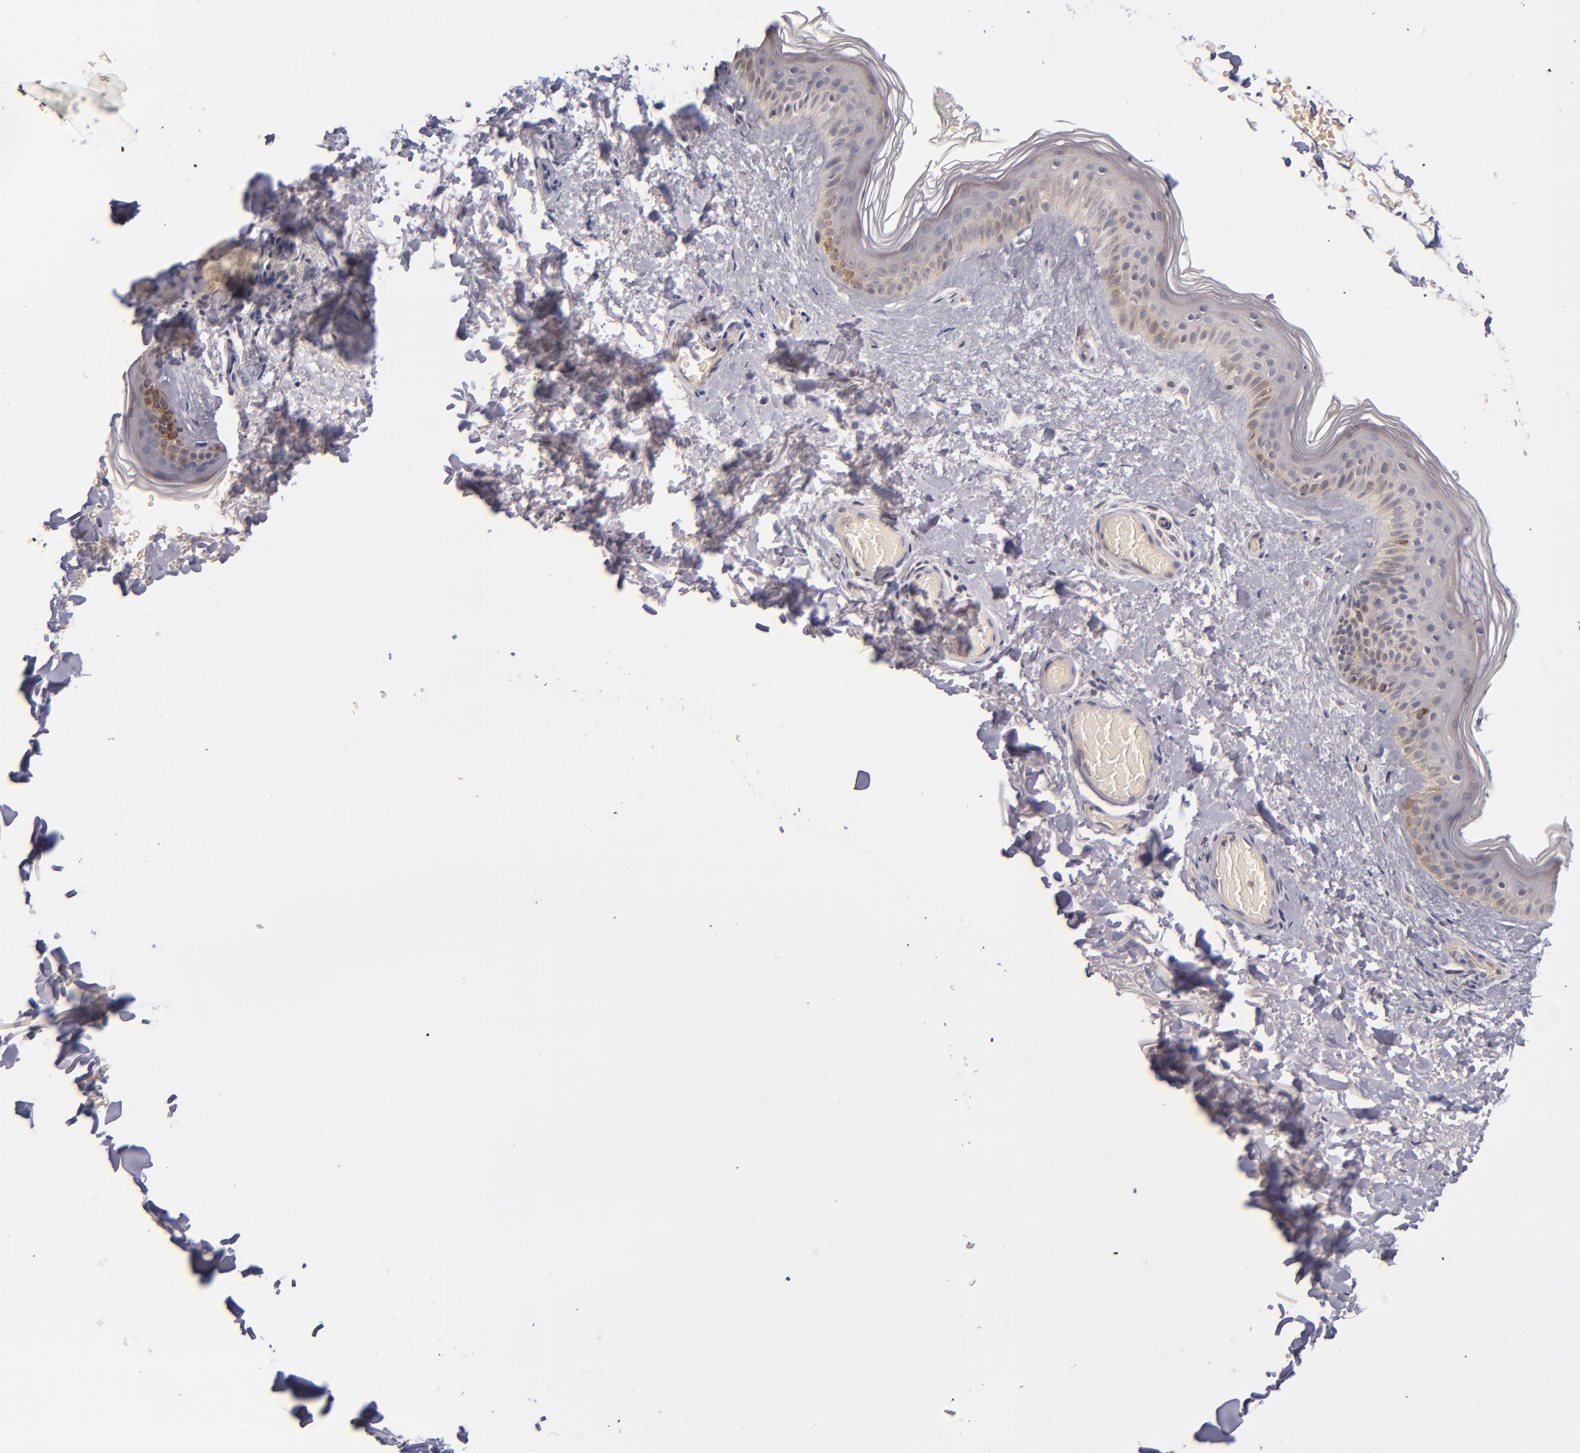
{"staining": {"intensity": "negative", "quantity": "none", "location": "none"}, "tissue": "skin", "cell_type": "Fibroblasts", "image_type": "normal", "snomed": [{"axis": "morphology", "description": "Normal tissue, NOS"}, {"axis": "topography", "description": "Skin"}], "caption": "A micrograph of skin stained for a protein exhibits no brown staining in fibroblasts. The staining is performed using DAB brown chromogen with nuclei counter-stained in using hematoxylin.", "gene": "TSC2", "patient": {"sex": "male", "age": 32}}